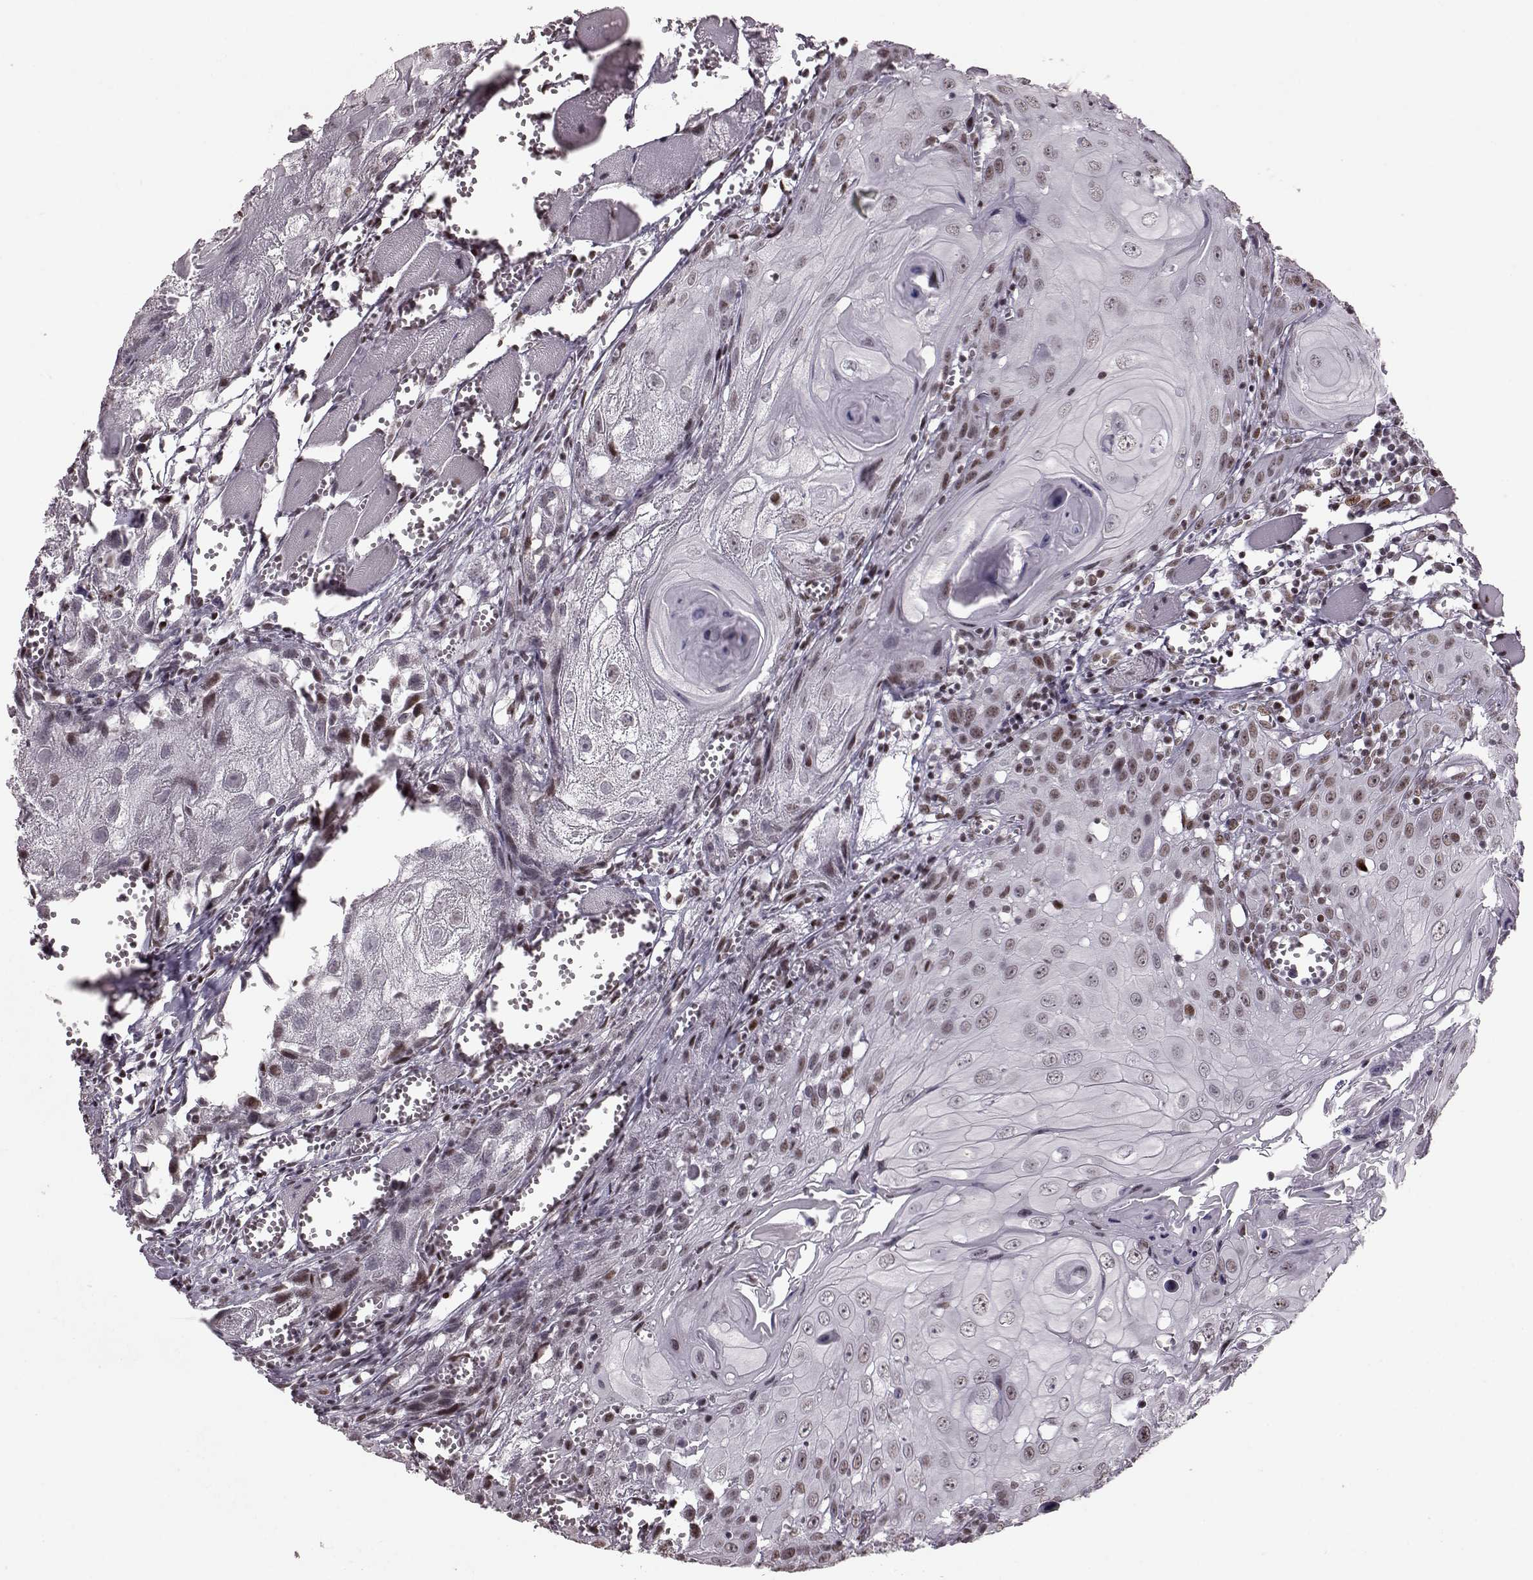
{"staining": {"intensity": "weak", "quantity": ">75%", "location": "nuclear"}, "tissue": "head and neck cancer", "cell_type": "Tumor cells", "image_type": "cancer", "snomed": [{"axis": "morphology", "description": "Squamous cell carcinoma, NOS"}, {"axis": "topography", "description": "Head-Neck"}], "caption": "Protein positivity by immunohistochemistry demonstrates weak nuclear staining in about >75% of tumor cells in head and neck cancer. (DAB IHC, brown staining for protein, blue staining for nuclei).", "gene": "NR2C1", "patient": {"sex": "female", "age": 80}}